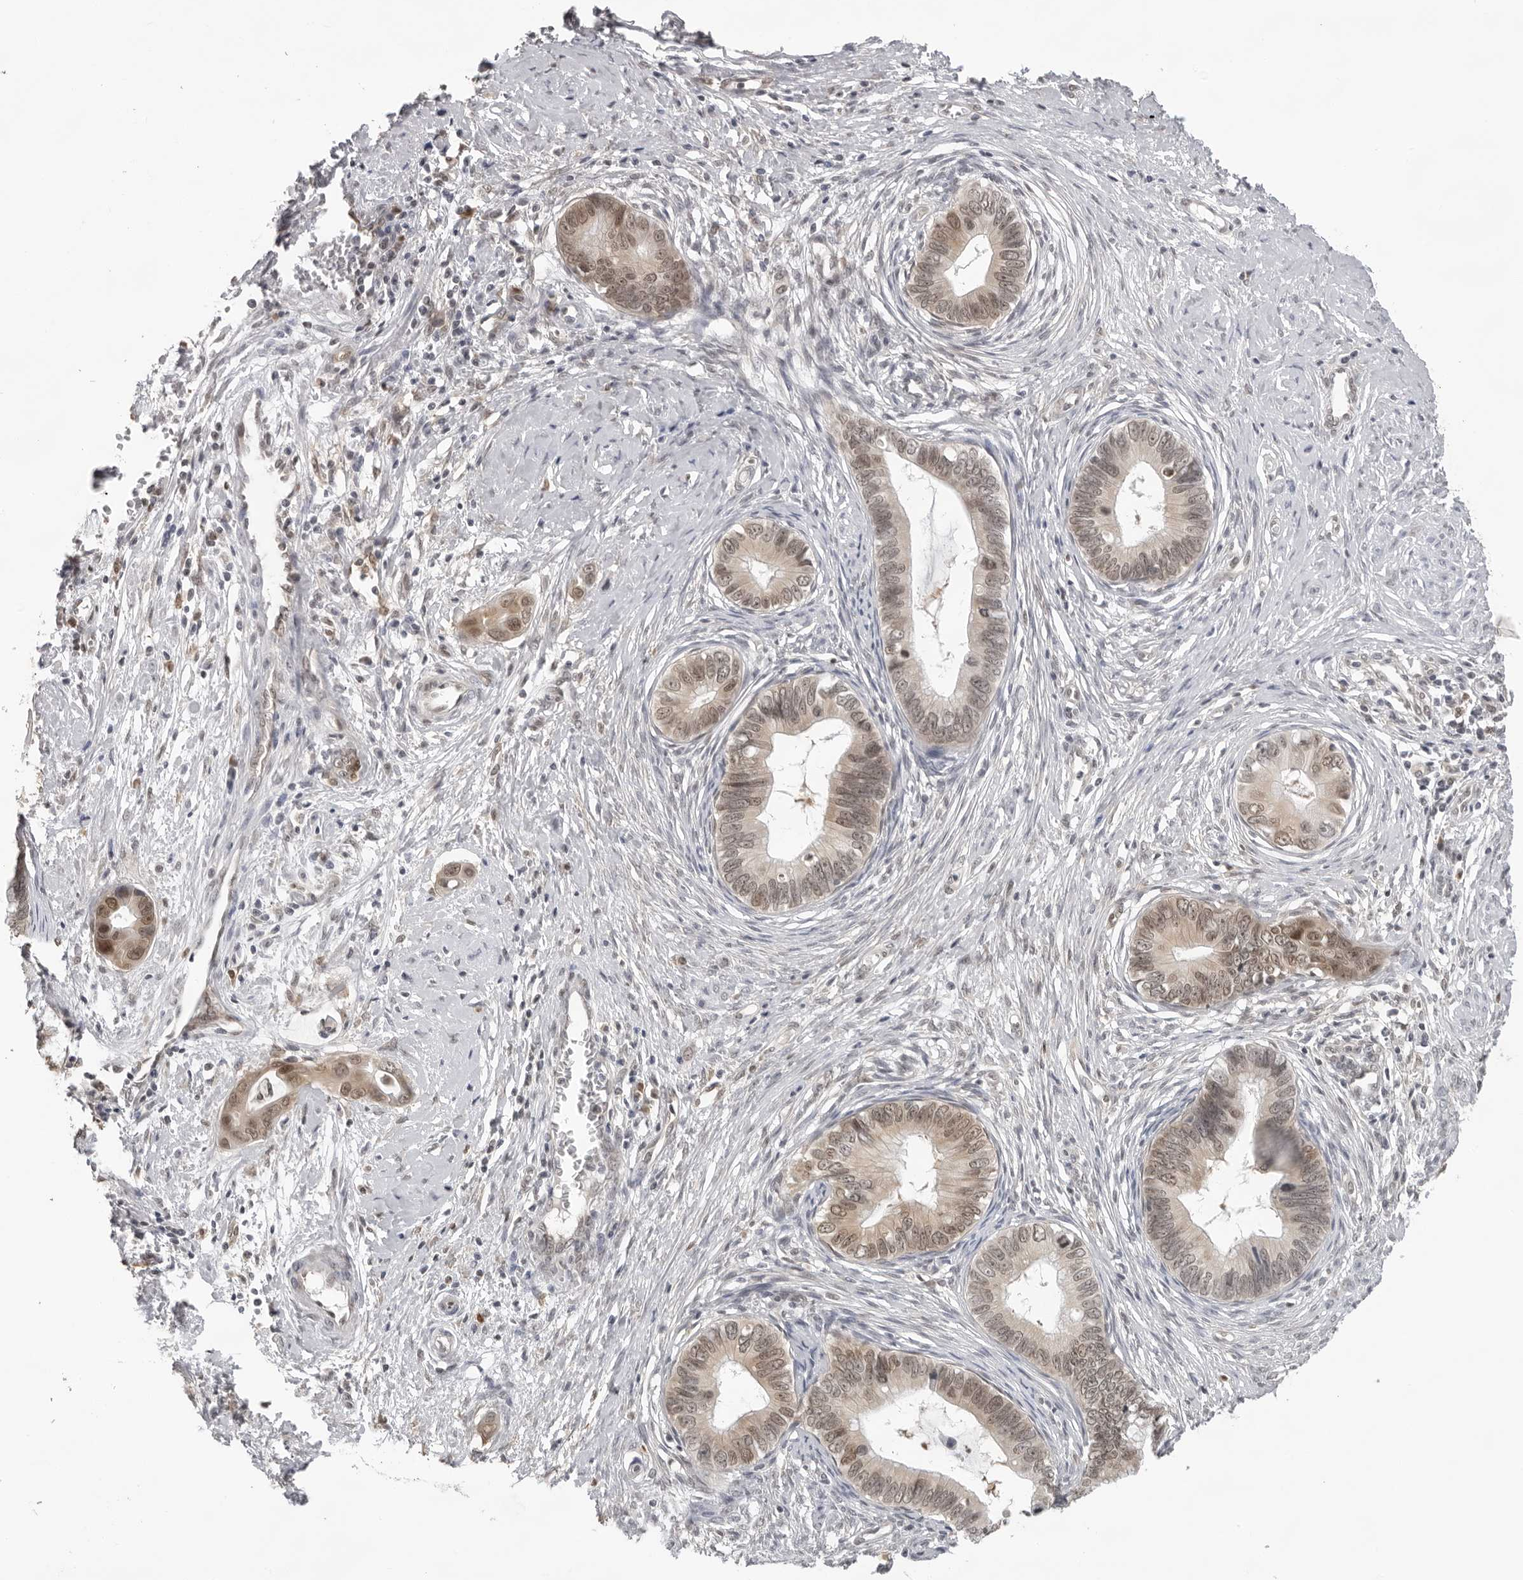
{"staining": {"intensity": "moderate", "quantity": ">75%", "location": "cytoplasmic/membranous"}, "tissue": "cervical cancer", "cell_type": "Tumor cells", "image_type": "cancer", "snomed": [{"axis": "morphology", "description": "Adenocarcinoma, NOS"}, {"axis": "topography", "description": "Cervix"}], "caption": "The immunohistochemical stain labels moderate cytoplasmic/membranous staining in tumor cells of cervical cancer (adenocarcinoma) tissue.", "gene": "CASP7", "patient": {"sex": "female", "age": 44}}